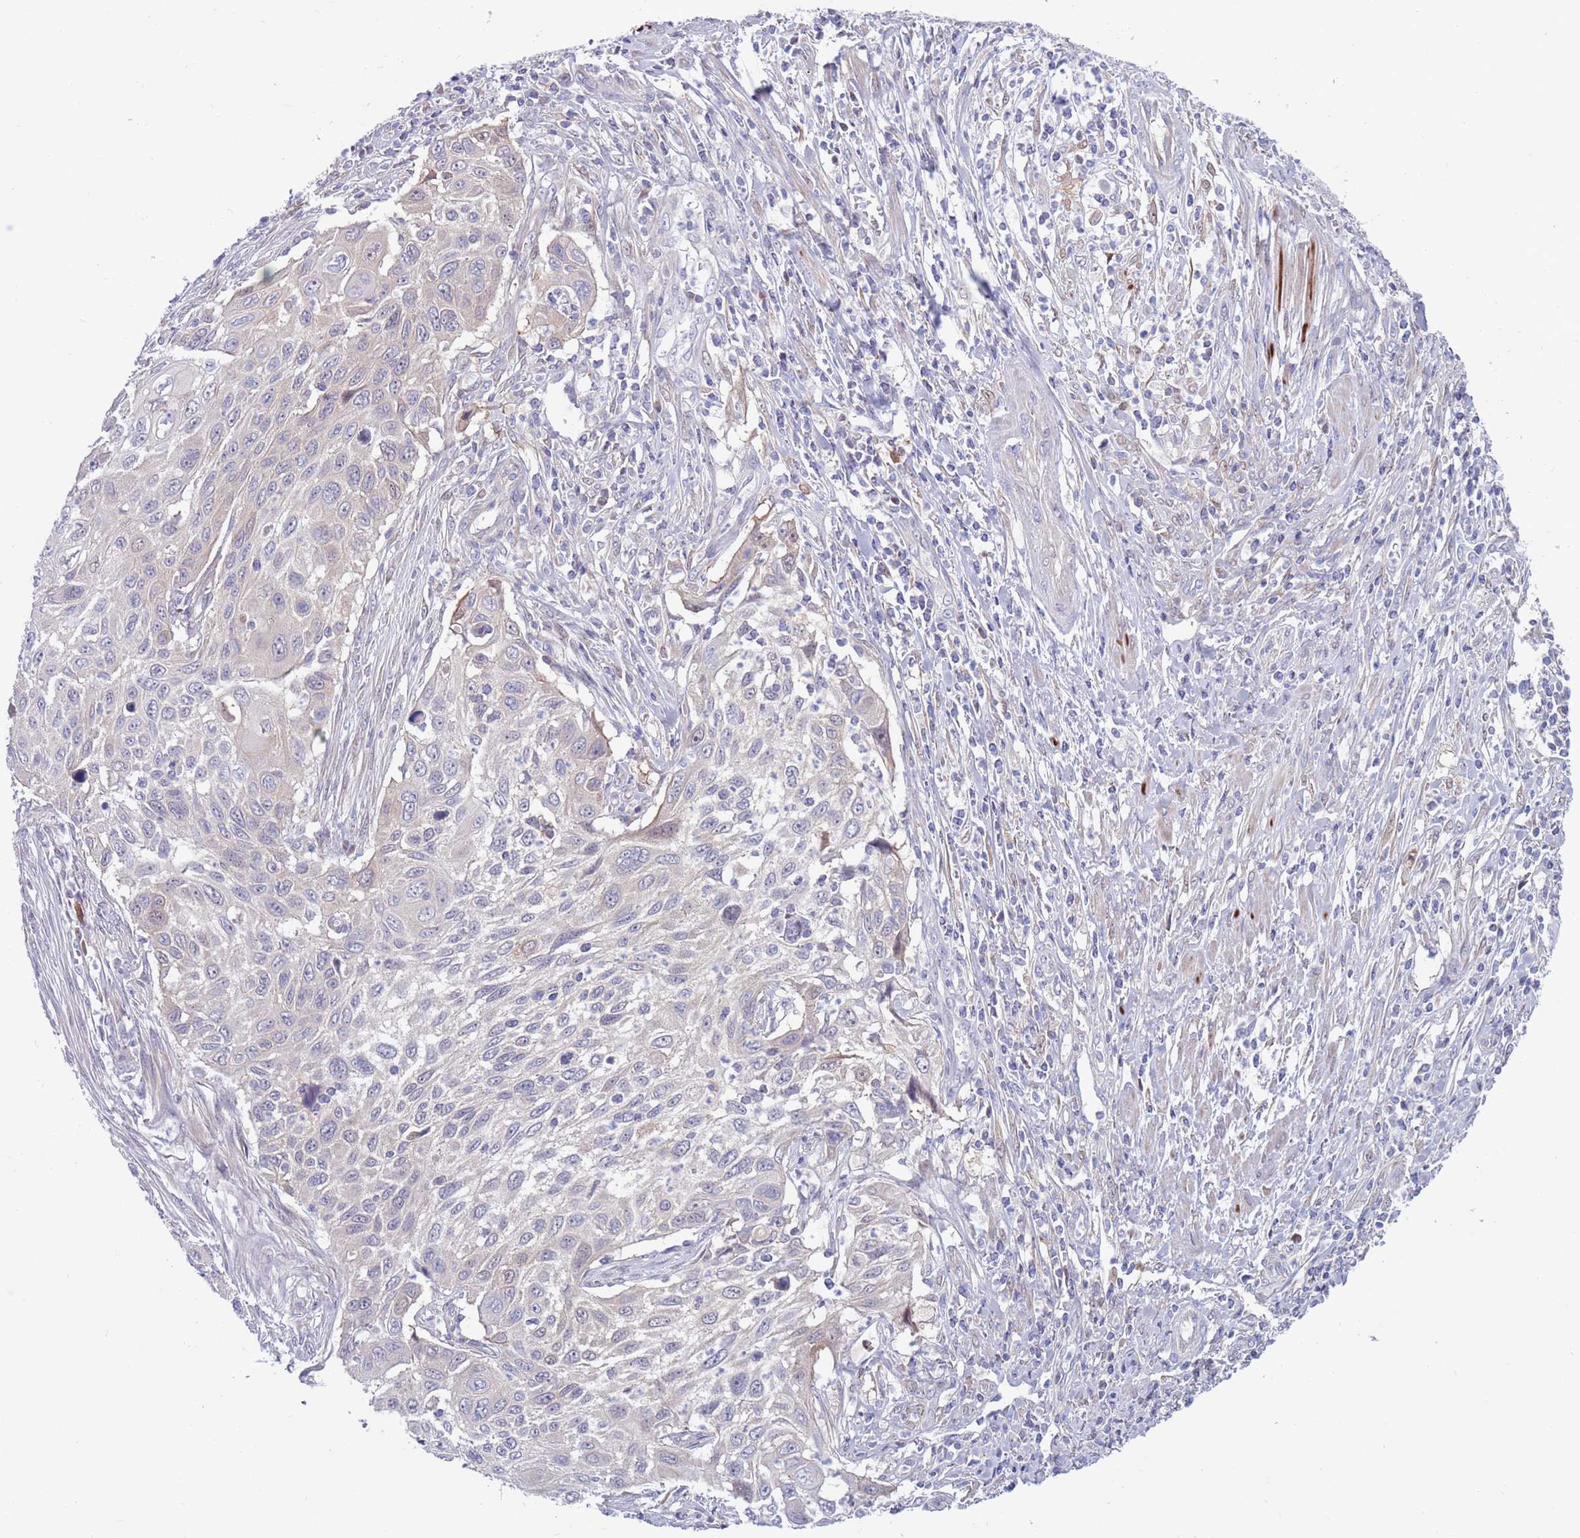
{"staining": {"intensity": "weak", "quantity": "<25%", "location": "cytoplasmic/membranous"}, "tissue": "cervical cancer", "cell_type": "Tumor cells", "image_type": "cancer", "snomed": [{"axis": "morphology", "description": "Squamous cell carcinoma, NOS"}, {"axis": "topography", "description": "Cervix"}], "caption": "The image reveals no staining of tumor cells in cervical squamous cell carcinoma.", "gene": "KLHL29", "patient": {"sex": "female", "age": 70}}